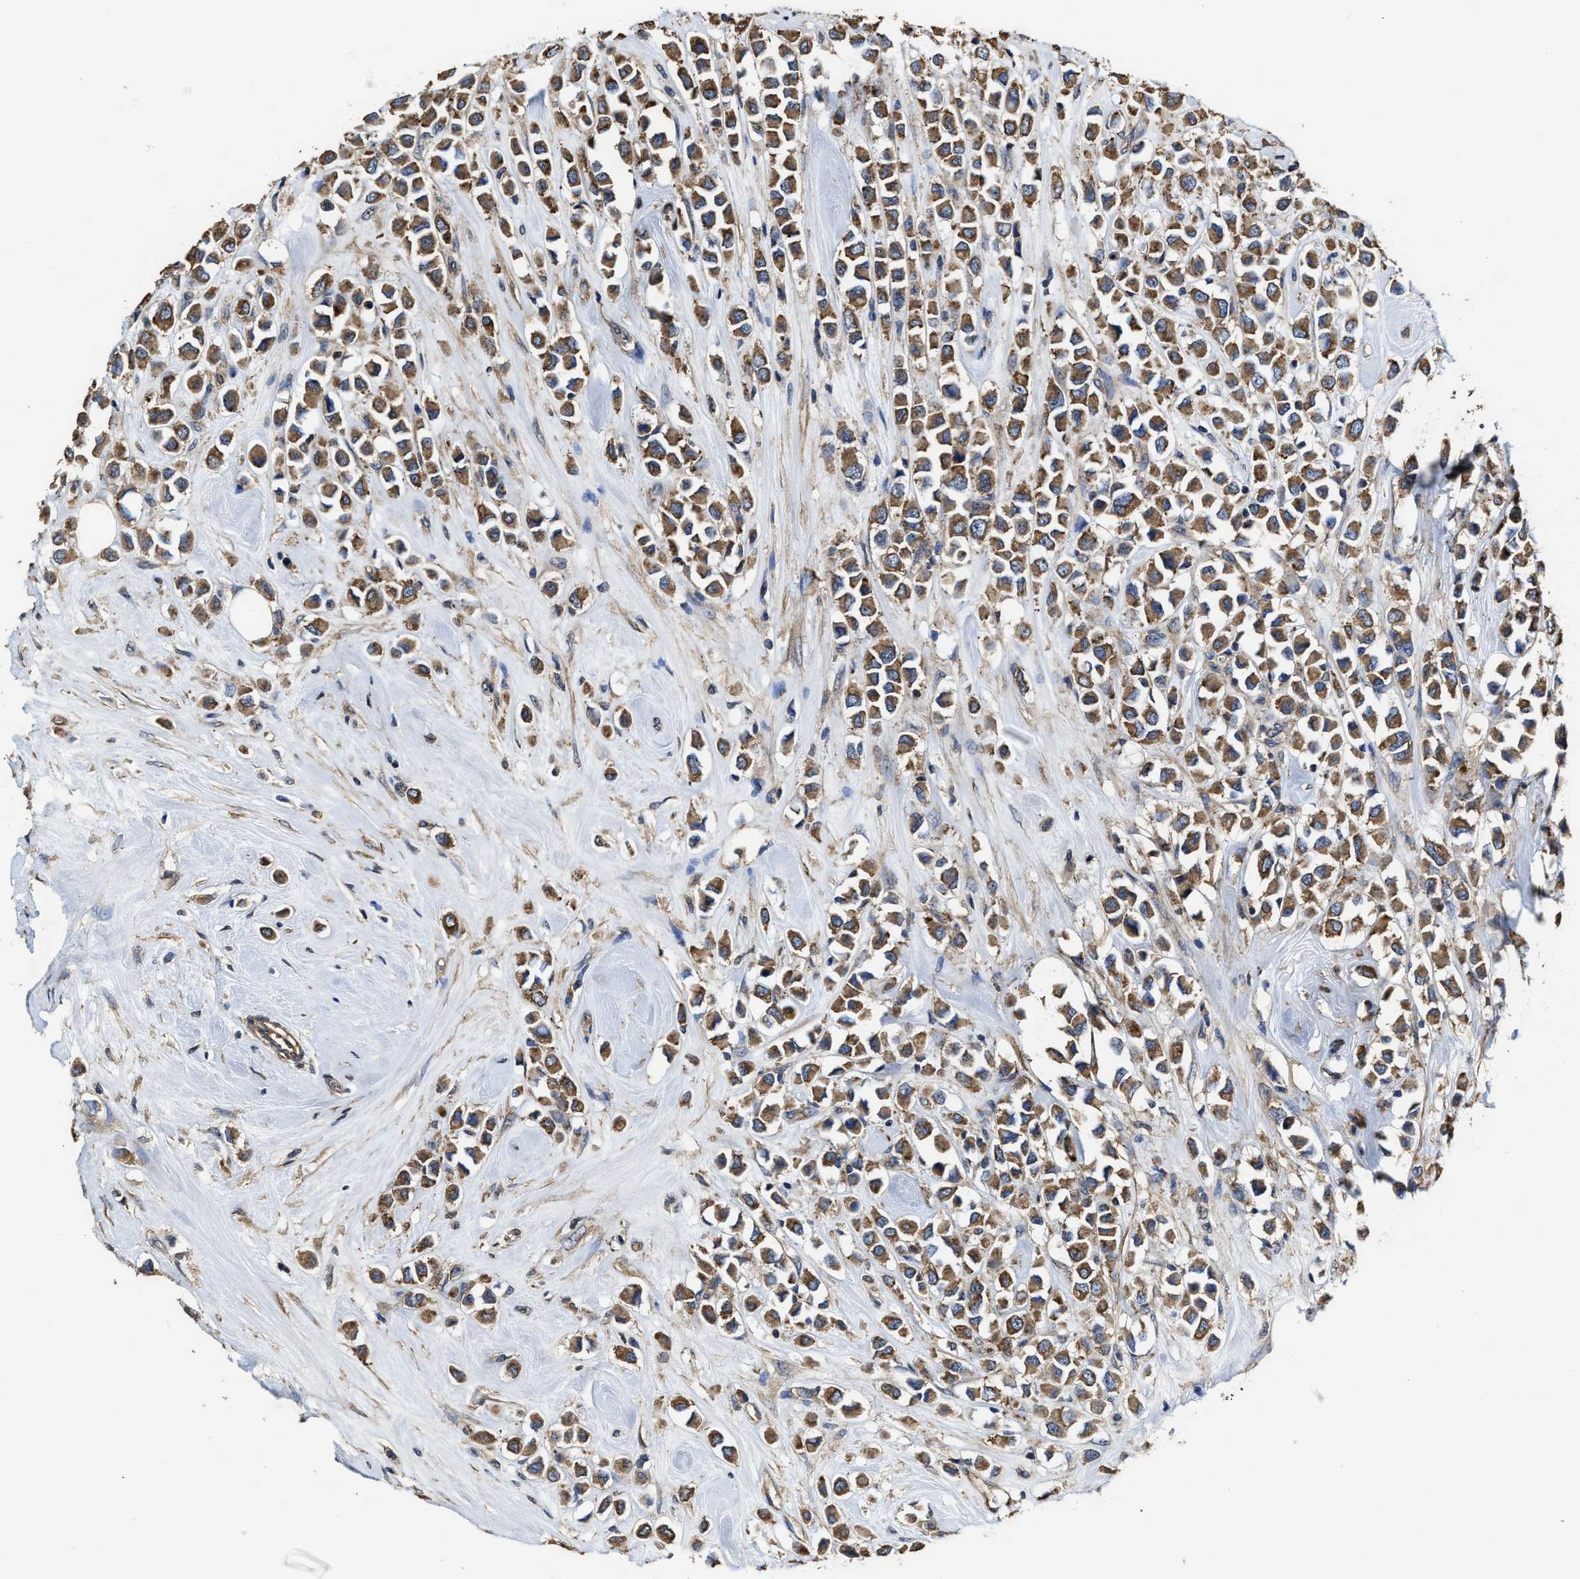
{"staining": {"intensity": "moderate", "quantity": ">75%", "location": "cytoplasmic/membranous"}, "tissue": "breast cancer", "cell_type": "Tumor cells", "image_type": "cancer", "snomed": [{"axis": "morphology", "description": "Duct carcinoma"}, {"axis": "topography", "description": "Breast"}], "caption": "The micrograph displays a brown stain indicating the presence of a protein in the cytoplasmic/membranous of tumor cells in breast cancer.", "gene": "SFXN4", "patient": {"sex": "female", "age": 61}}